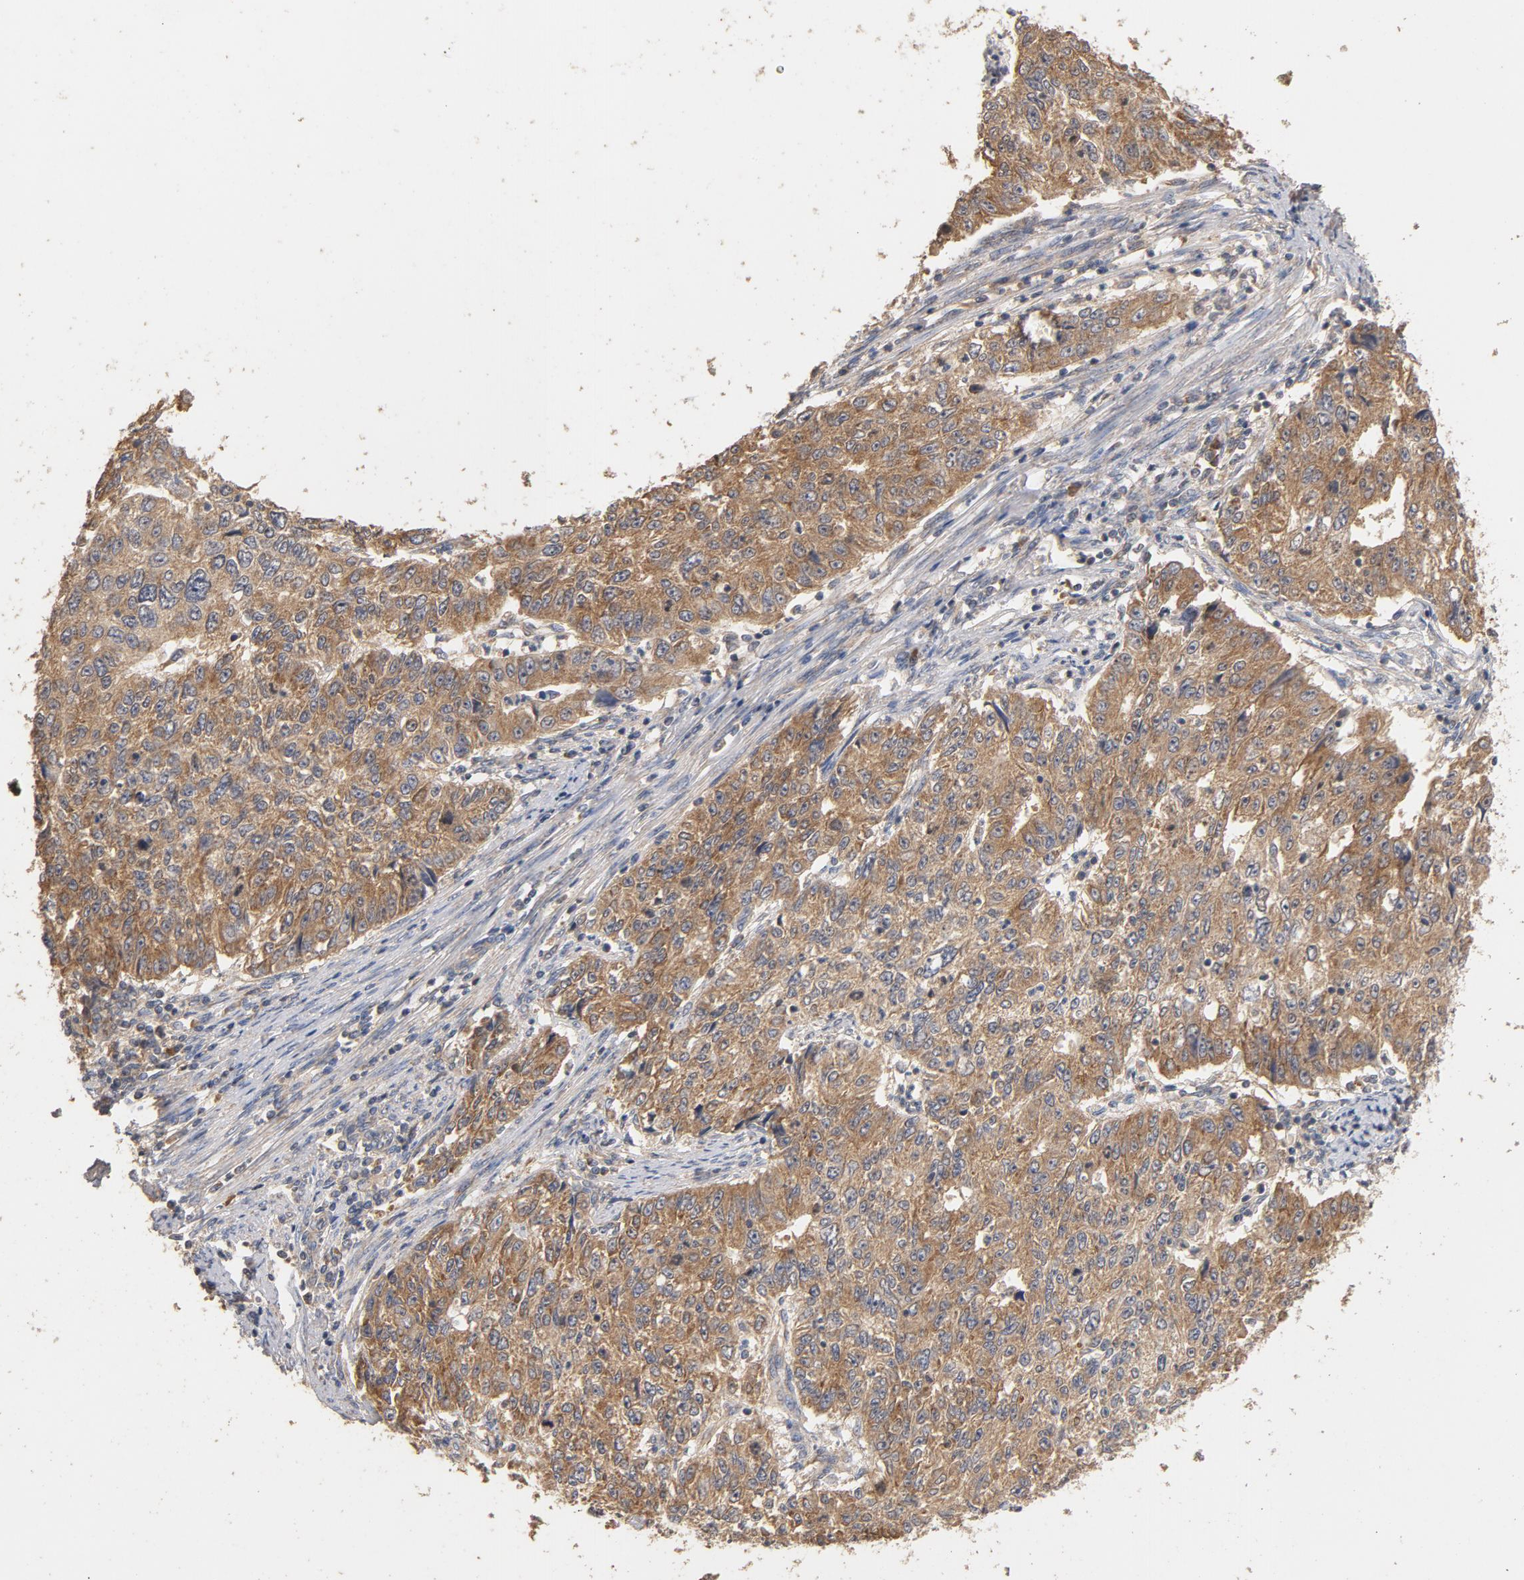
{"staining": {"intensity": "moderate", "quantity": ">75%", "location": "cytoplasmic/membranous"}, "tissue": "endometrial cancer", "cell_type": "Tumor cells", "image_type": "cancer", "snomed": [{"axis": "morphology", "description": "Adenocarcinoma, NOS"}, {"axis": "topography", "description": "Endometrium"}], "caption": "A high-resolution image shows IHC staining of endometrial cancer, which shows moderate cytoplasmic/membranous positivity in approximately >75% of tumor cells.", "gene": "DDX6", "patient": {"sex": "female", "age": 42}}